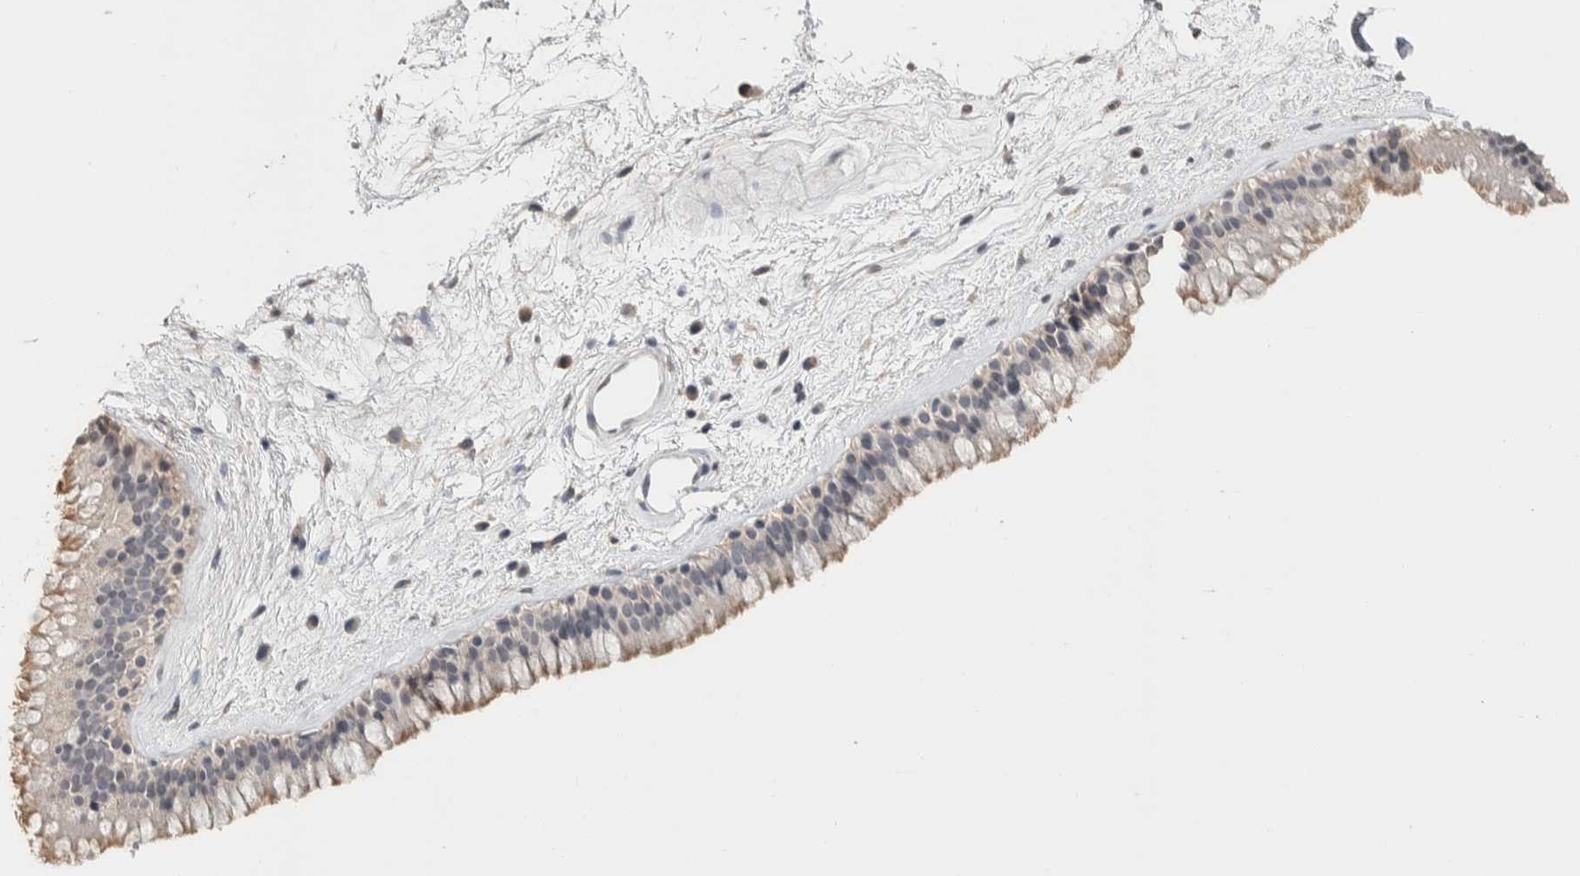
{"staining": {"intensity": "weak", "quantity": "25%-75%", "location": "cytoplasmic/membranous"}, "tissue": "nasopharynx", "cell_type": "Respiratory epithelial cells", "image_type": "normal", "snomed": [{"axis": "morphology", "description": "Normal tissue, NOS"}, {"axis": "morphology", "description": "Inflammation, NOS"}, {"axis": "topography", "description": "Nasopharynx"}], "caption": "Brown immunohistochemical staining in normal human nasopharynx exhibits weak cytoplasmic/membranous expression in approximately 25%-75% of respiratory epithelial cells.", "gene": "CRAT", "patient": {"sex": "male", "age": 48}}